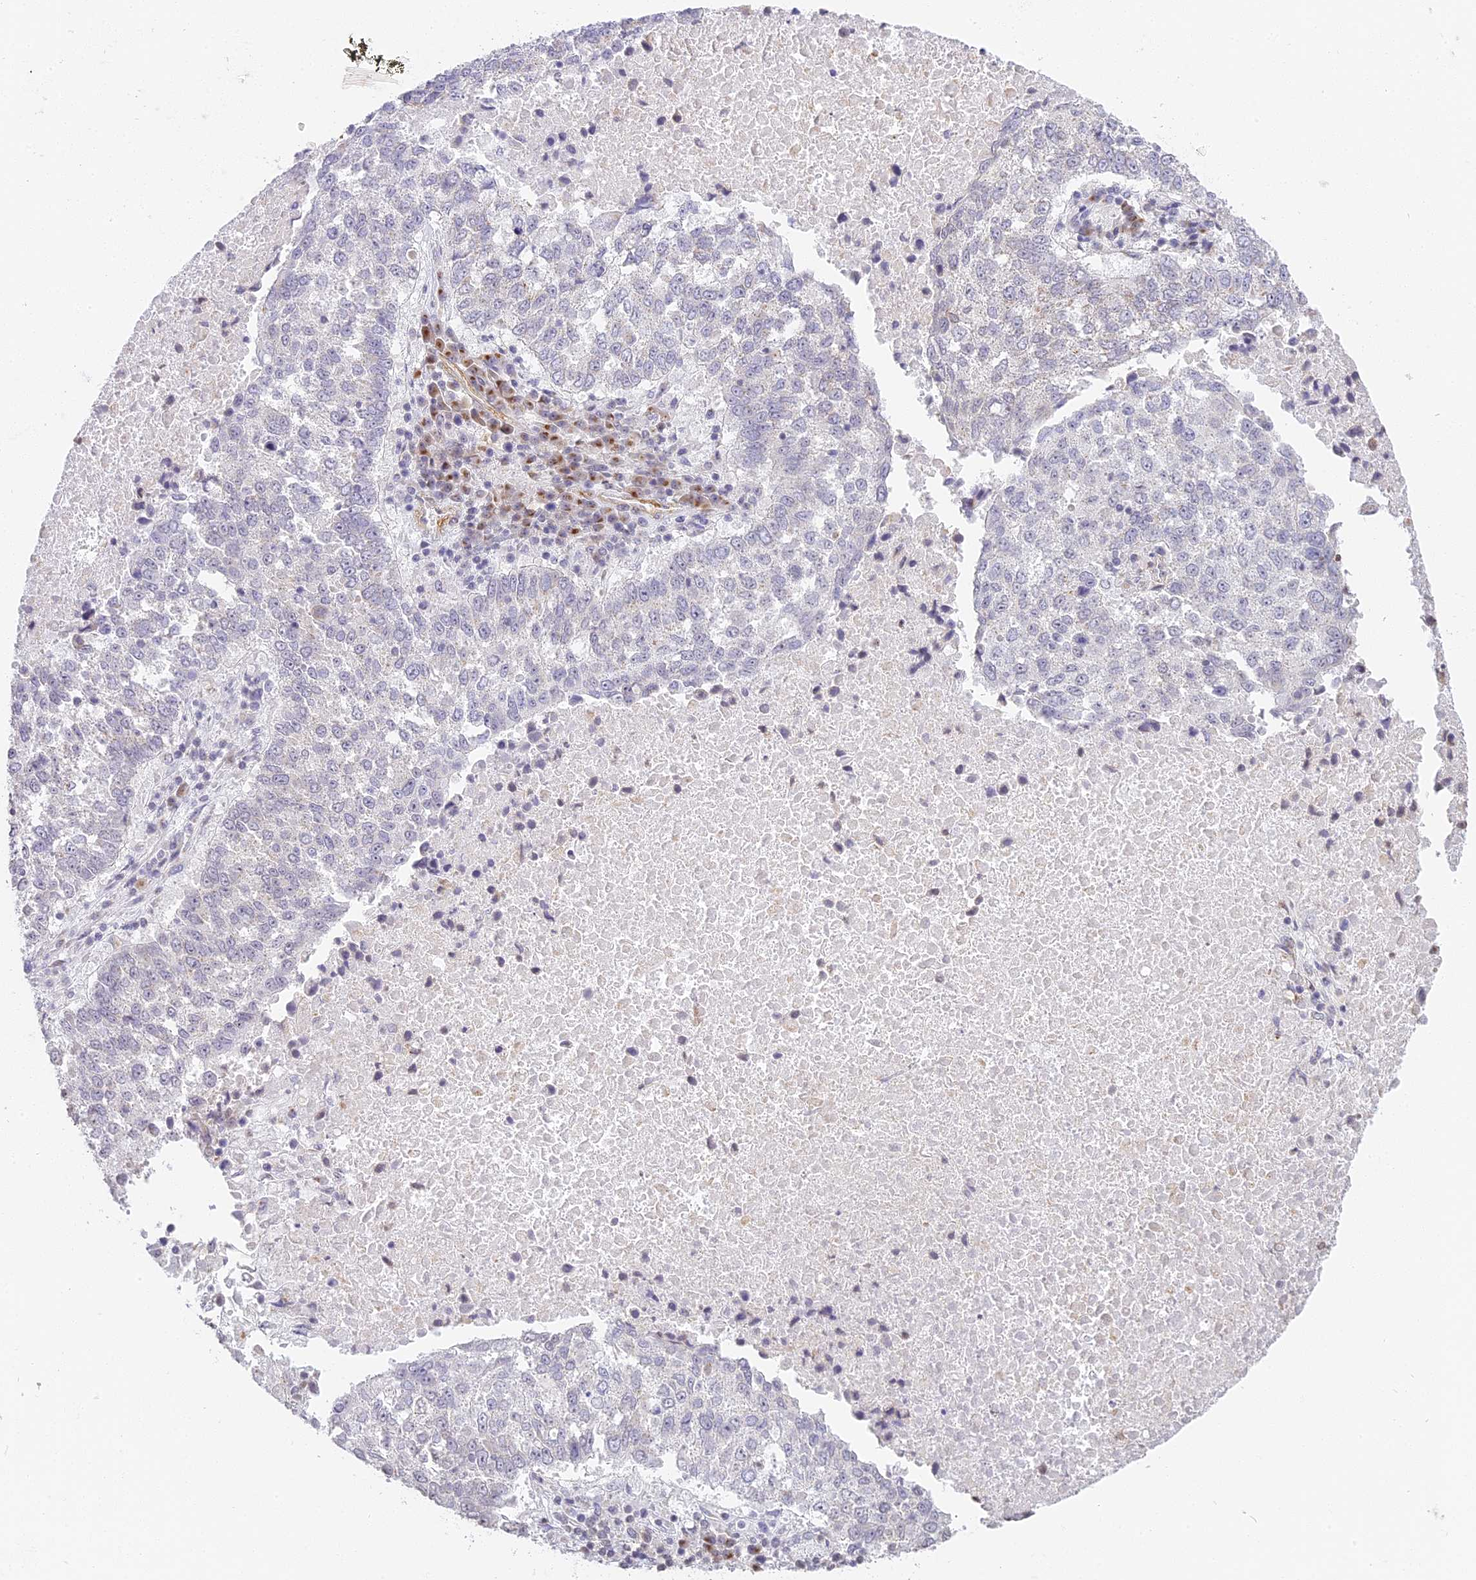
{"staining": {"intensity": "negative", "quantity": "none", "location": "none"}, "tissue": "lung cancer", "cell_type": "Tumor cells", "image_type": "cancer", "snomed": [{"axis": "morphology", "description": "Squamous cell carcinoma, NOS"}, {"axis": "topography", "description": "Lung"}], "caption": "Tumor cells are negative for protein expression in human lung squamous cell carcinoma. (DAB immunohistochemistry (IHC) visualized using brightfield microscopy, high magnification).", "gene": "HEATR5B", "patient": {"sex": "male", "age": 73}}